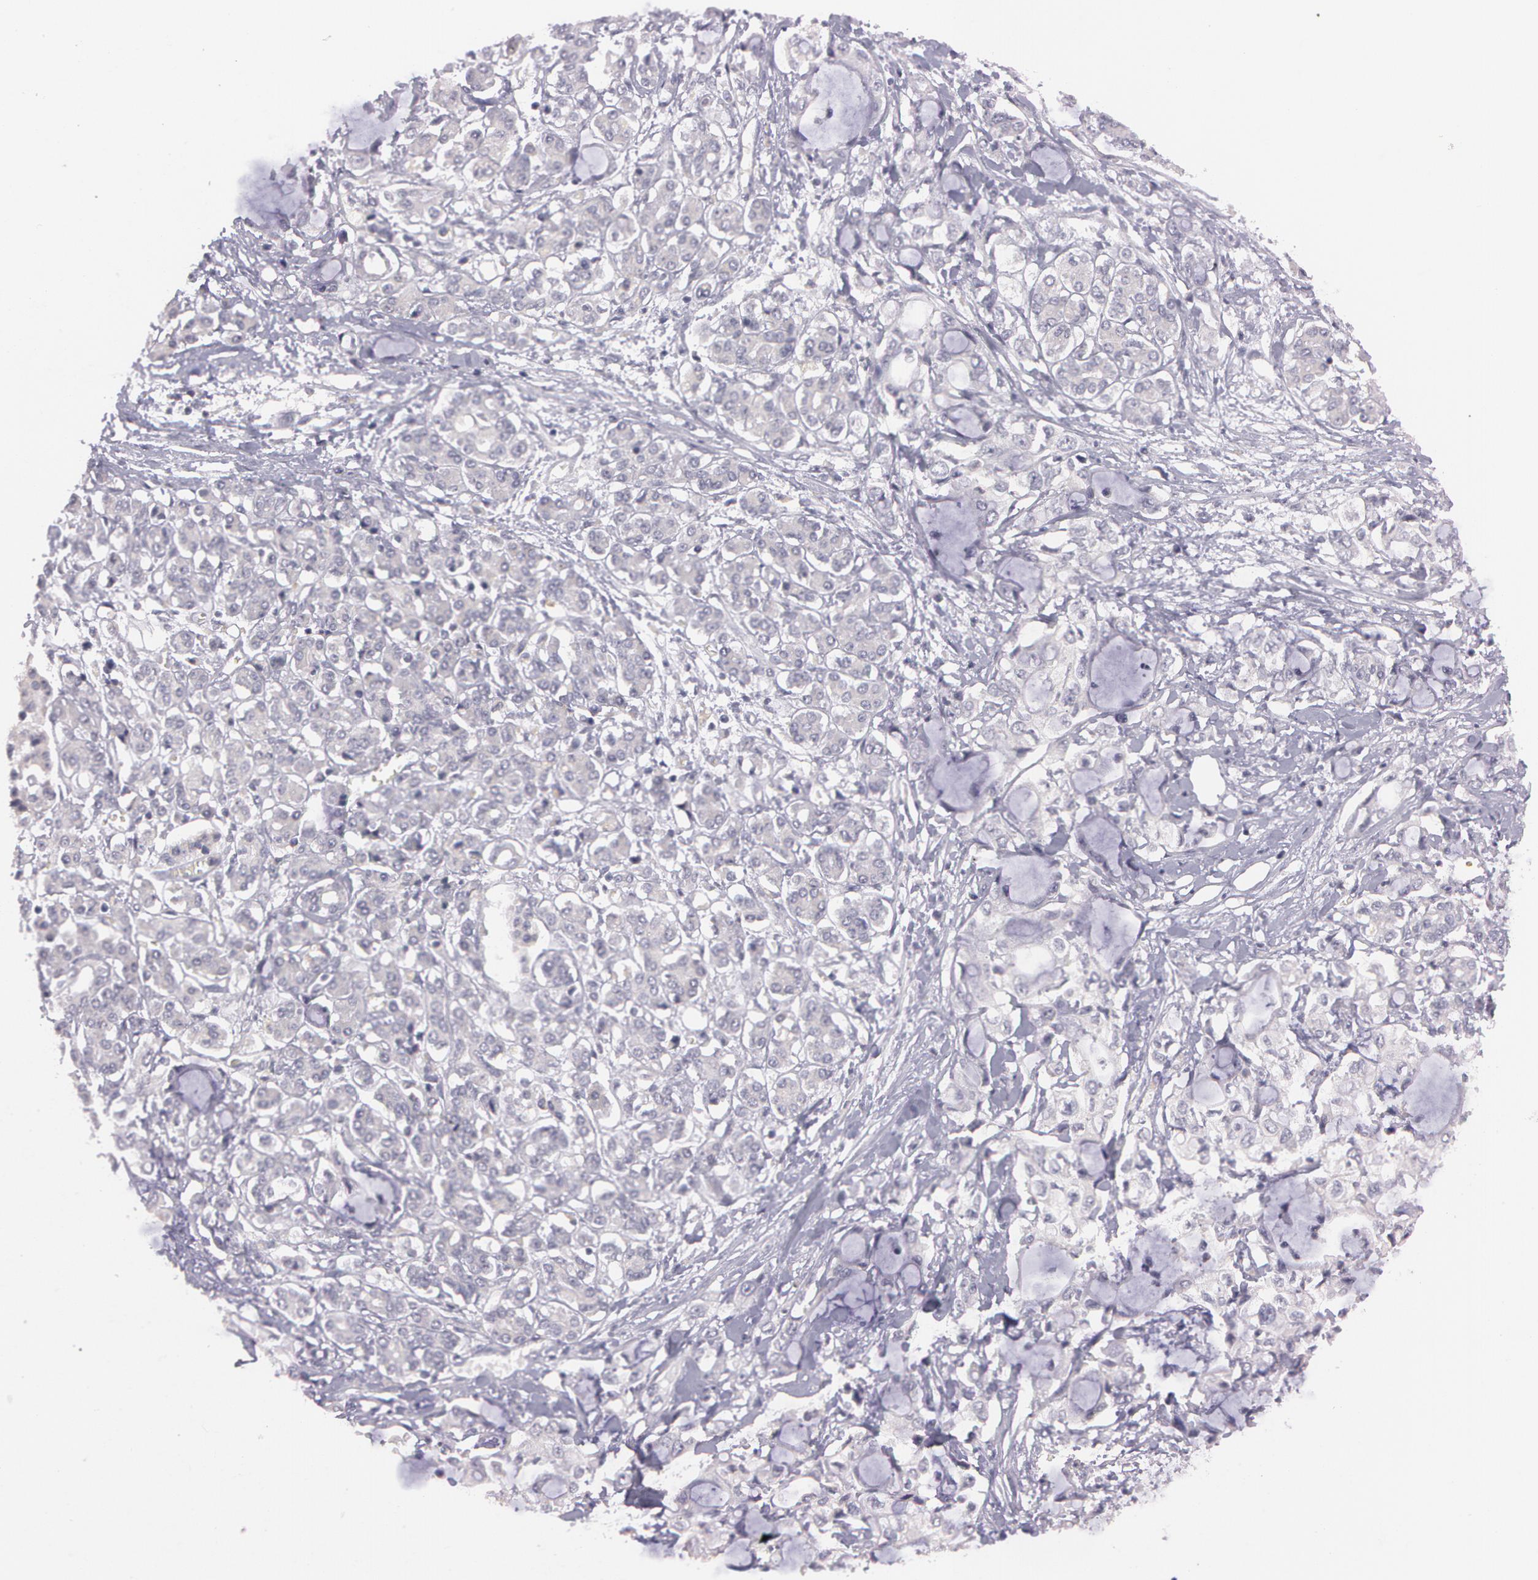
{"staining": {"intensity": "negative", "quantity": "none", "location": "none"}, "tissue": "pancreatic cancer", "cell_type": "Tumor cells", "image_type": "cancer", "snomed": [{"axis": "morphology", "description": "Adenocarcinoma, NOS"}, {"axis": "topography", "description": "Pancreas"}], "caption": "IHC photomicrograph of pancreatic adenocarcinoma stained for a protein (brown), which demonstrates no expression in tumor cells.", "gene": "MXRA5", "patient": {"sex": "female", "age": 70}}